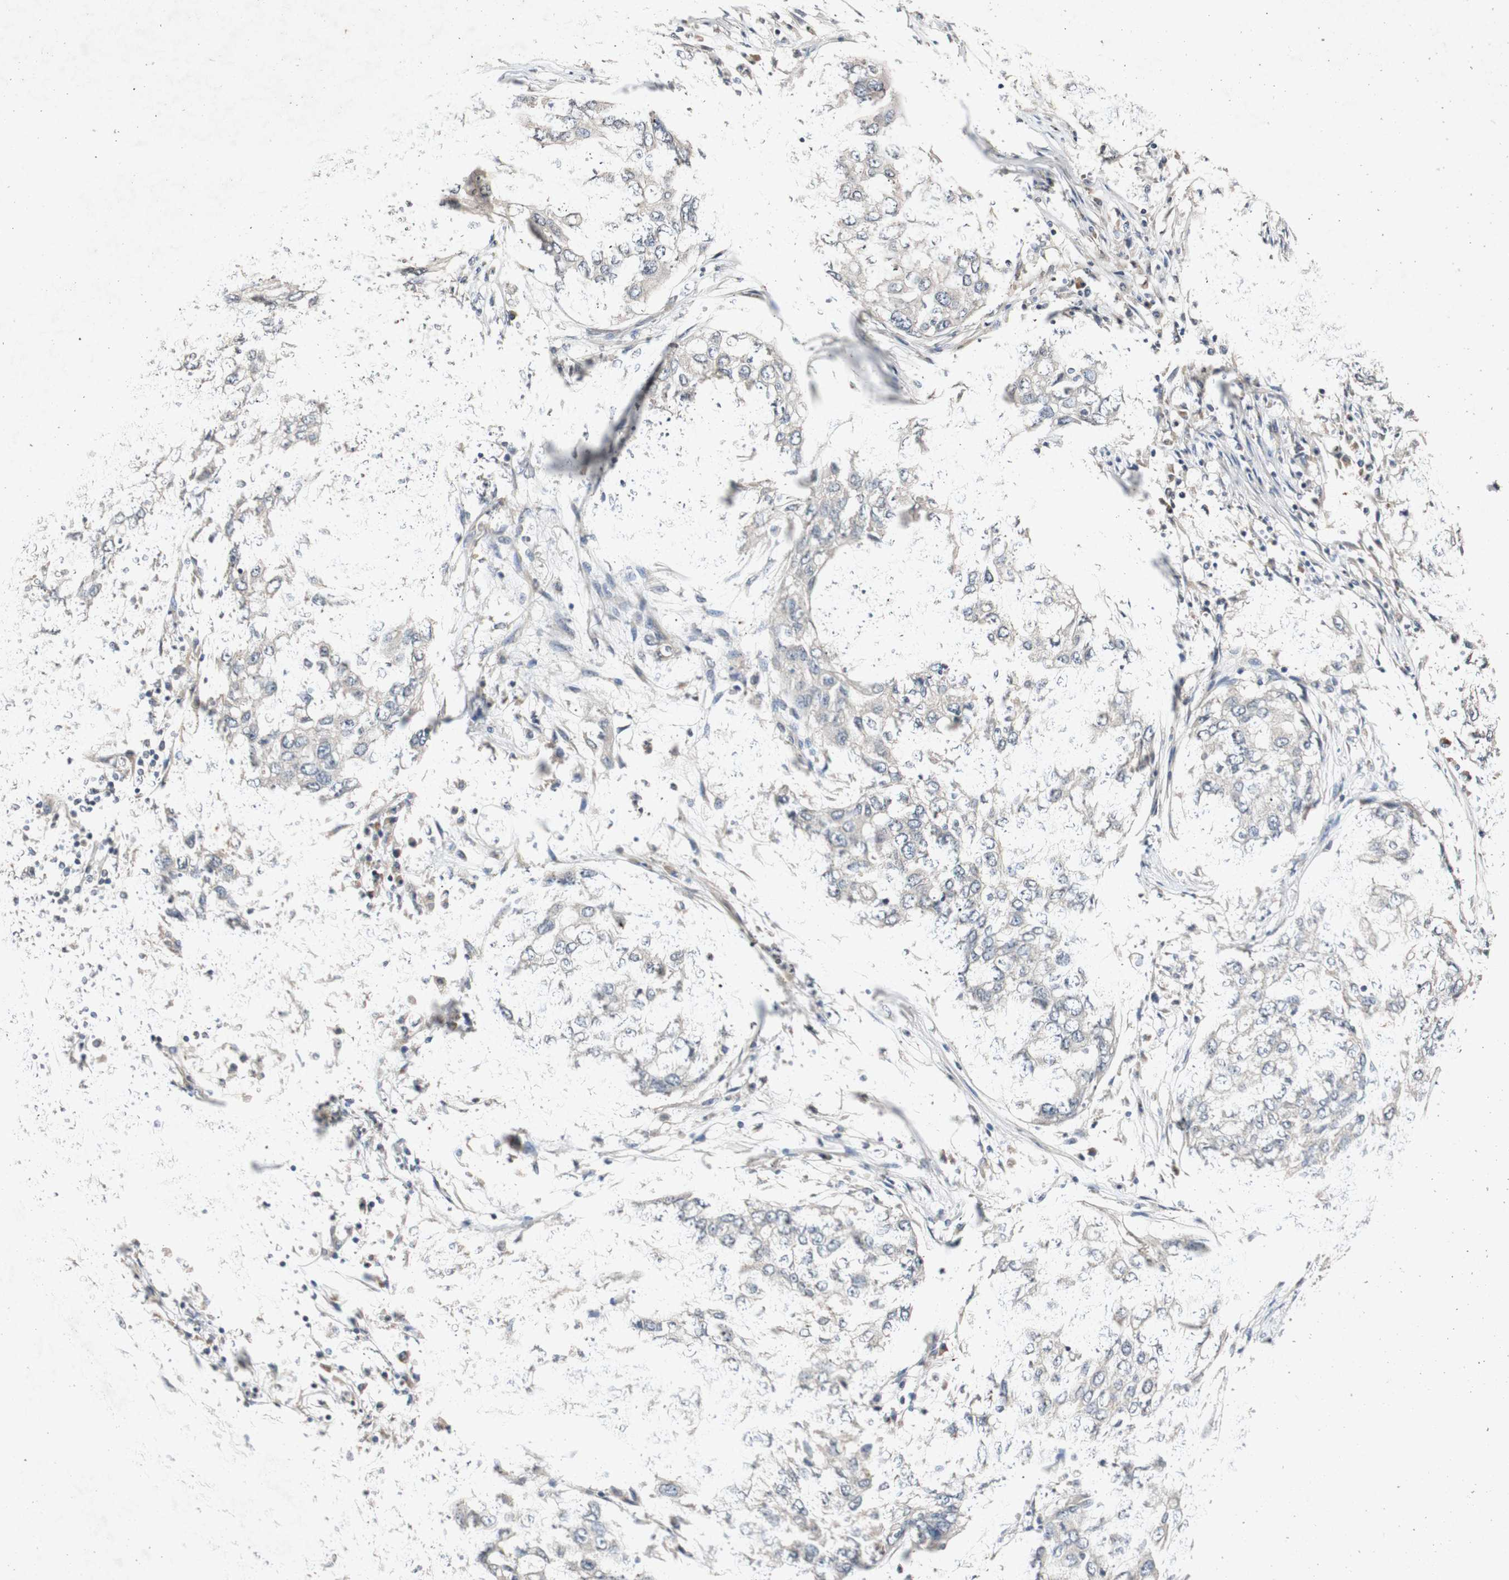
{"staining": {"intensity": "weak", "quantity": ">75%", "location": "cytoplasmic/membranous"}, "tissue": "lung cancer", "cell_type": "Tumor cells", "image_type": "cancer", "snomed": [{"axis": "morphology", "description": "Squamous cell carcinoma, NOS"}, {"axis": "topography", "description": "Lung"}], "caption": "Squamous cell carcinoma (lung) stained with DAB (3,3'-diaminobenzidine) IHC exhibits low levels of weak cytoplasmic/membranous staining in approximately >75% of tumor cells. The staining was performed using DAB (3,3'-diaminobenzidine) to visualize the protein expression in brown, while the nuclei were stained in blue with hematoxylin (Magnification: 20x).", "gene": "PIN1", "patient": {"sex": "female", "age": 63}}